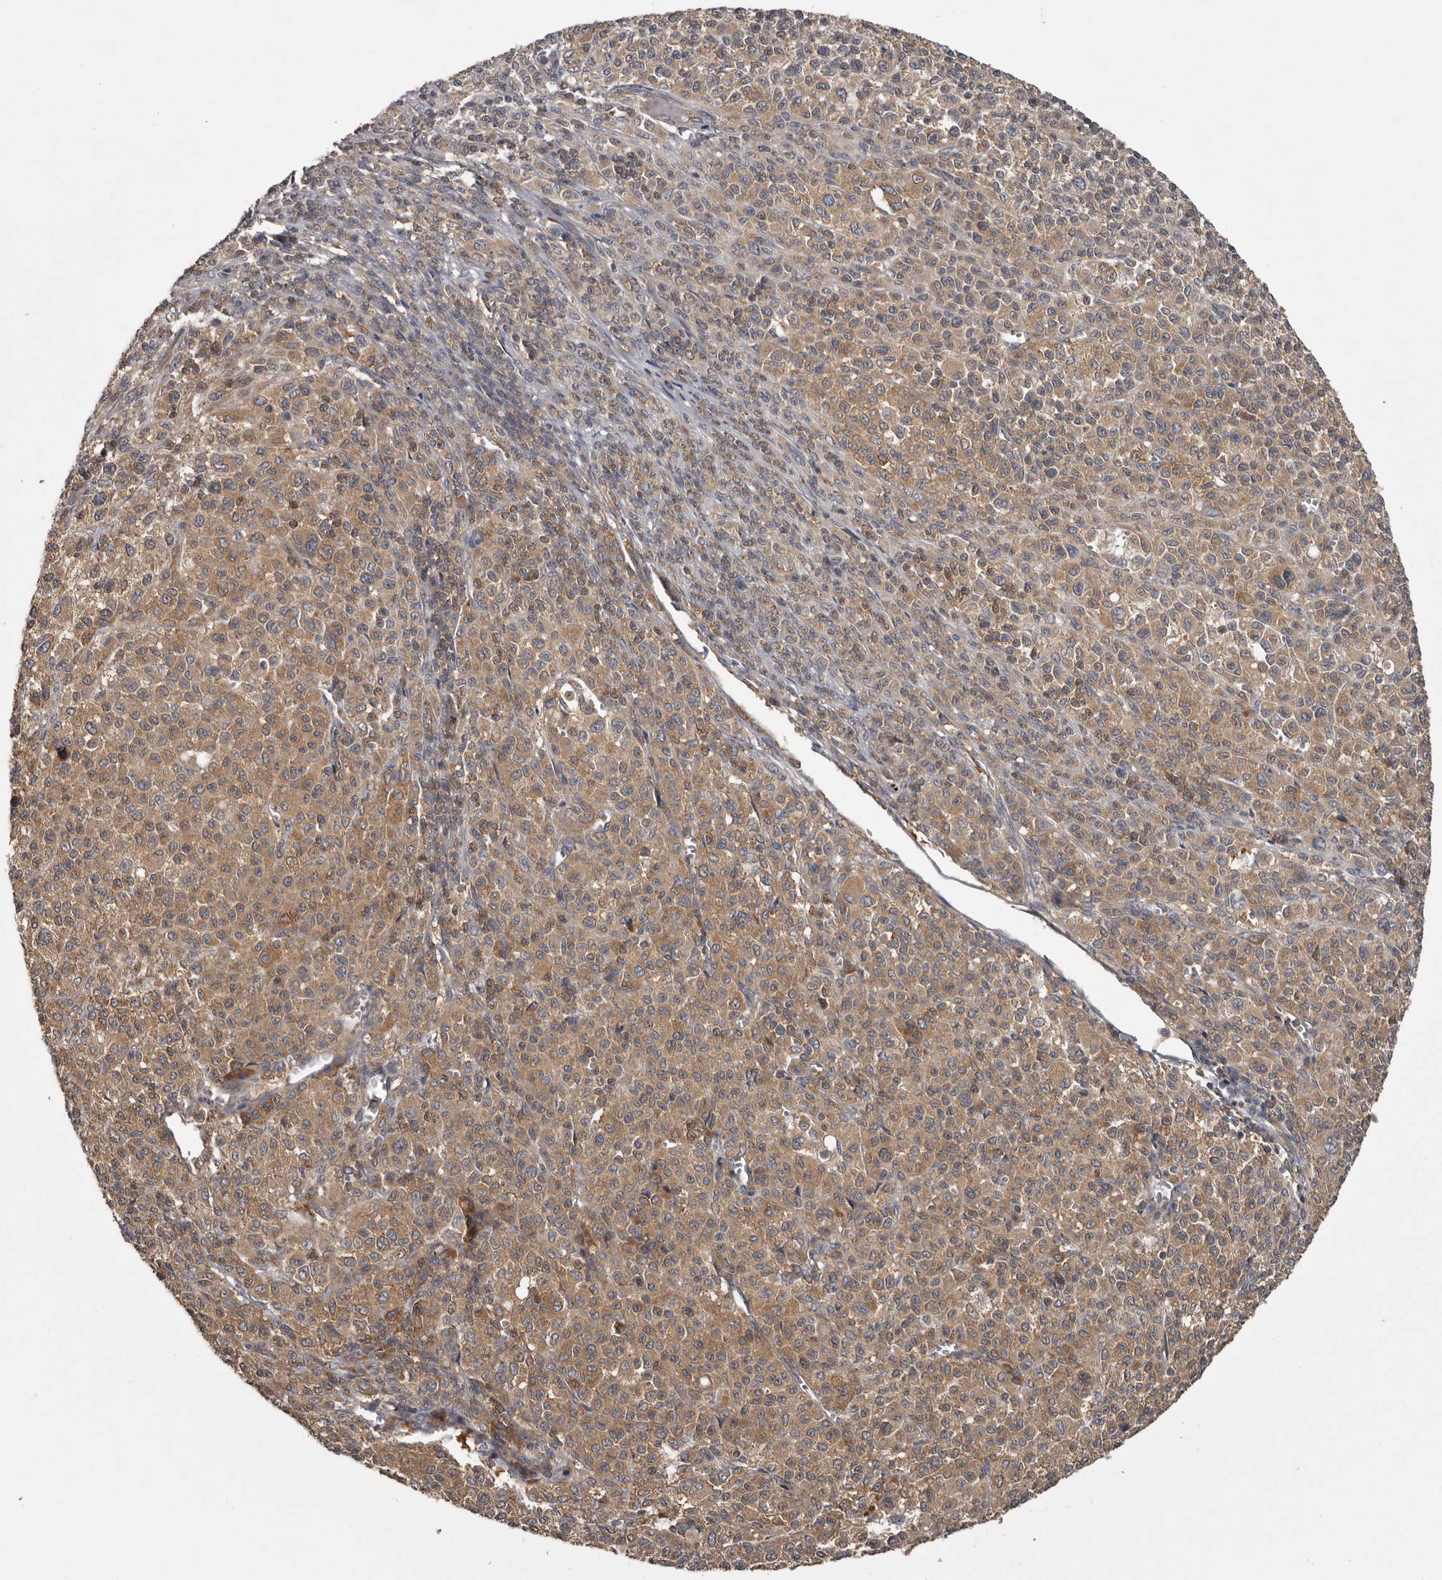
{"staining": {"intensity": "moderate", "quantity": ">75%", "location": "cytoplasmic/membranous"}, "tissue": "melanoma", "cell_type": "Tumor cells", "image_type": "cancer", "snomed": [{"axis": "morphology", "description": "Malignant melanoma, Metastatic site"}, {"axis": "topography", "description": "Skin"}], "caption": "Immunohistochemical staining of human melanoma reveals moderate cytoplasmic/membranous protein positivity in approximately >75% of tumor cells.", "gene": "DARS1", "patient": {"sex": "female", "age": 74}}